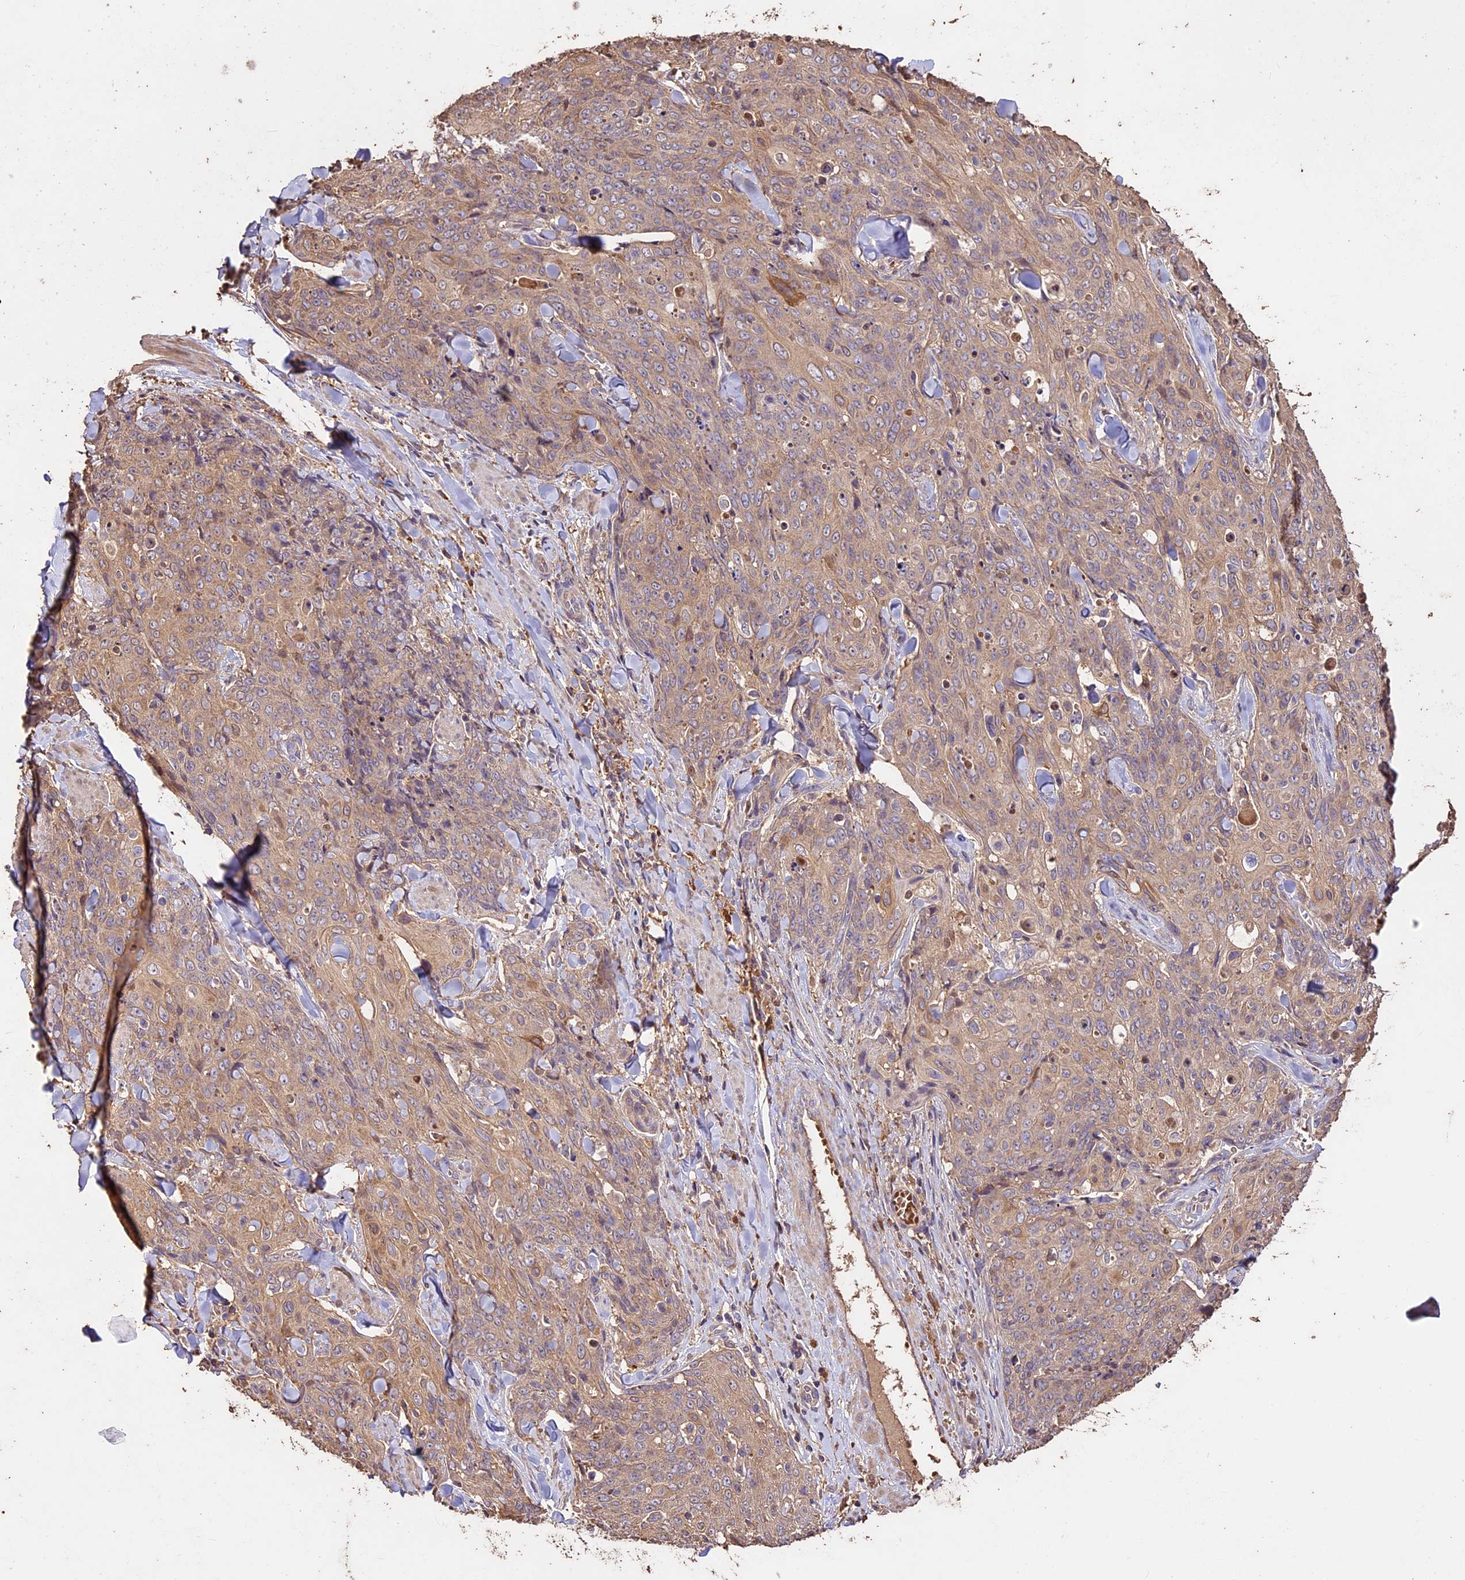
{"staining": {"intensity": "weak", "quantity": ">75%", "location": "cytoplasmic/membranous"}, "tissue": "skin cancer", "cell_type": "Tumor cells", "image_type": "cancer", "snomed": [{"axis": "morphology", "description": "Squamous cell carcinoma, NOS"}, {"axis": "topography", "description": "Skin"}, {"axis": "topography", "description": "Vulva"}], "caption": "Protein analysis of squamous cell carcinoma (skin) tissue reveals weak cytoplasmic/membranous staining in approximately >75% of tumor cells.", "gene": "CRLF1", "patient": {"sex": "female", "age": 85}}